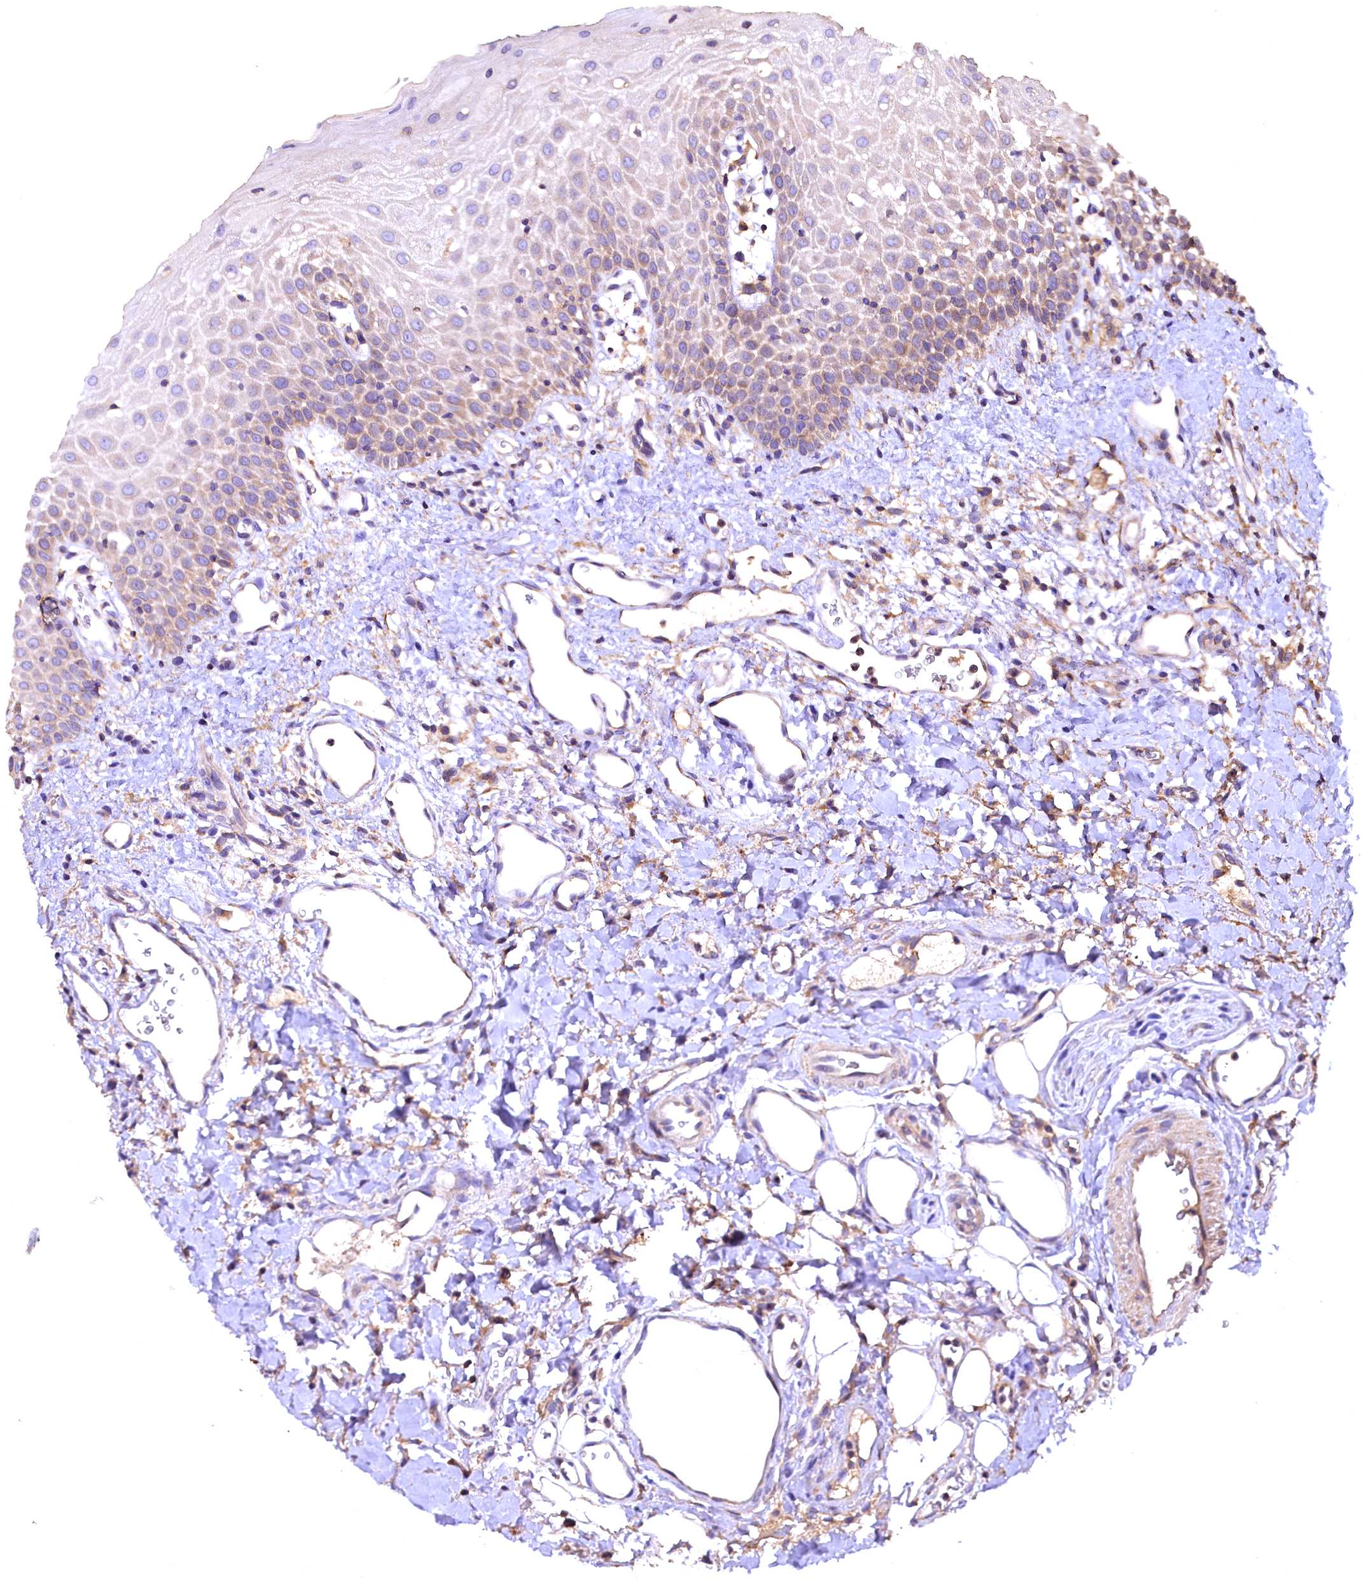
{"staining": {"intensity": "weak", "quantity": "<25%", "location": "cytoplasmic/membranous"}, "tissue": "oral mucosa", "cell_type": "Squamous epithelial cells", "image_type": "normal", "snomed": [{"axis": "morphology", "description": "Normal tissue, NOS"}, {"axis": "topography", "description": "Oral tissue"}], "caption": "Immunohistochemistry of normal human oral mucosa reveals no expression in squamous epithelial cells.", "gene": "ENKD1", "patient": {"sex": "female", "age": 70}}